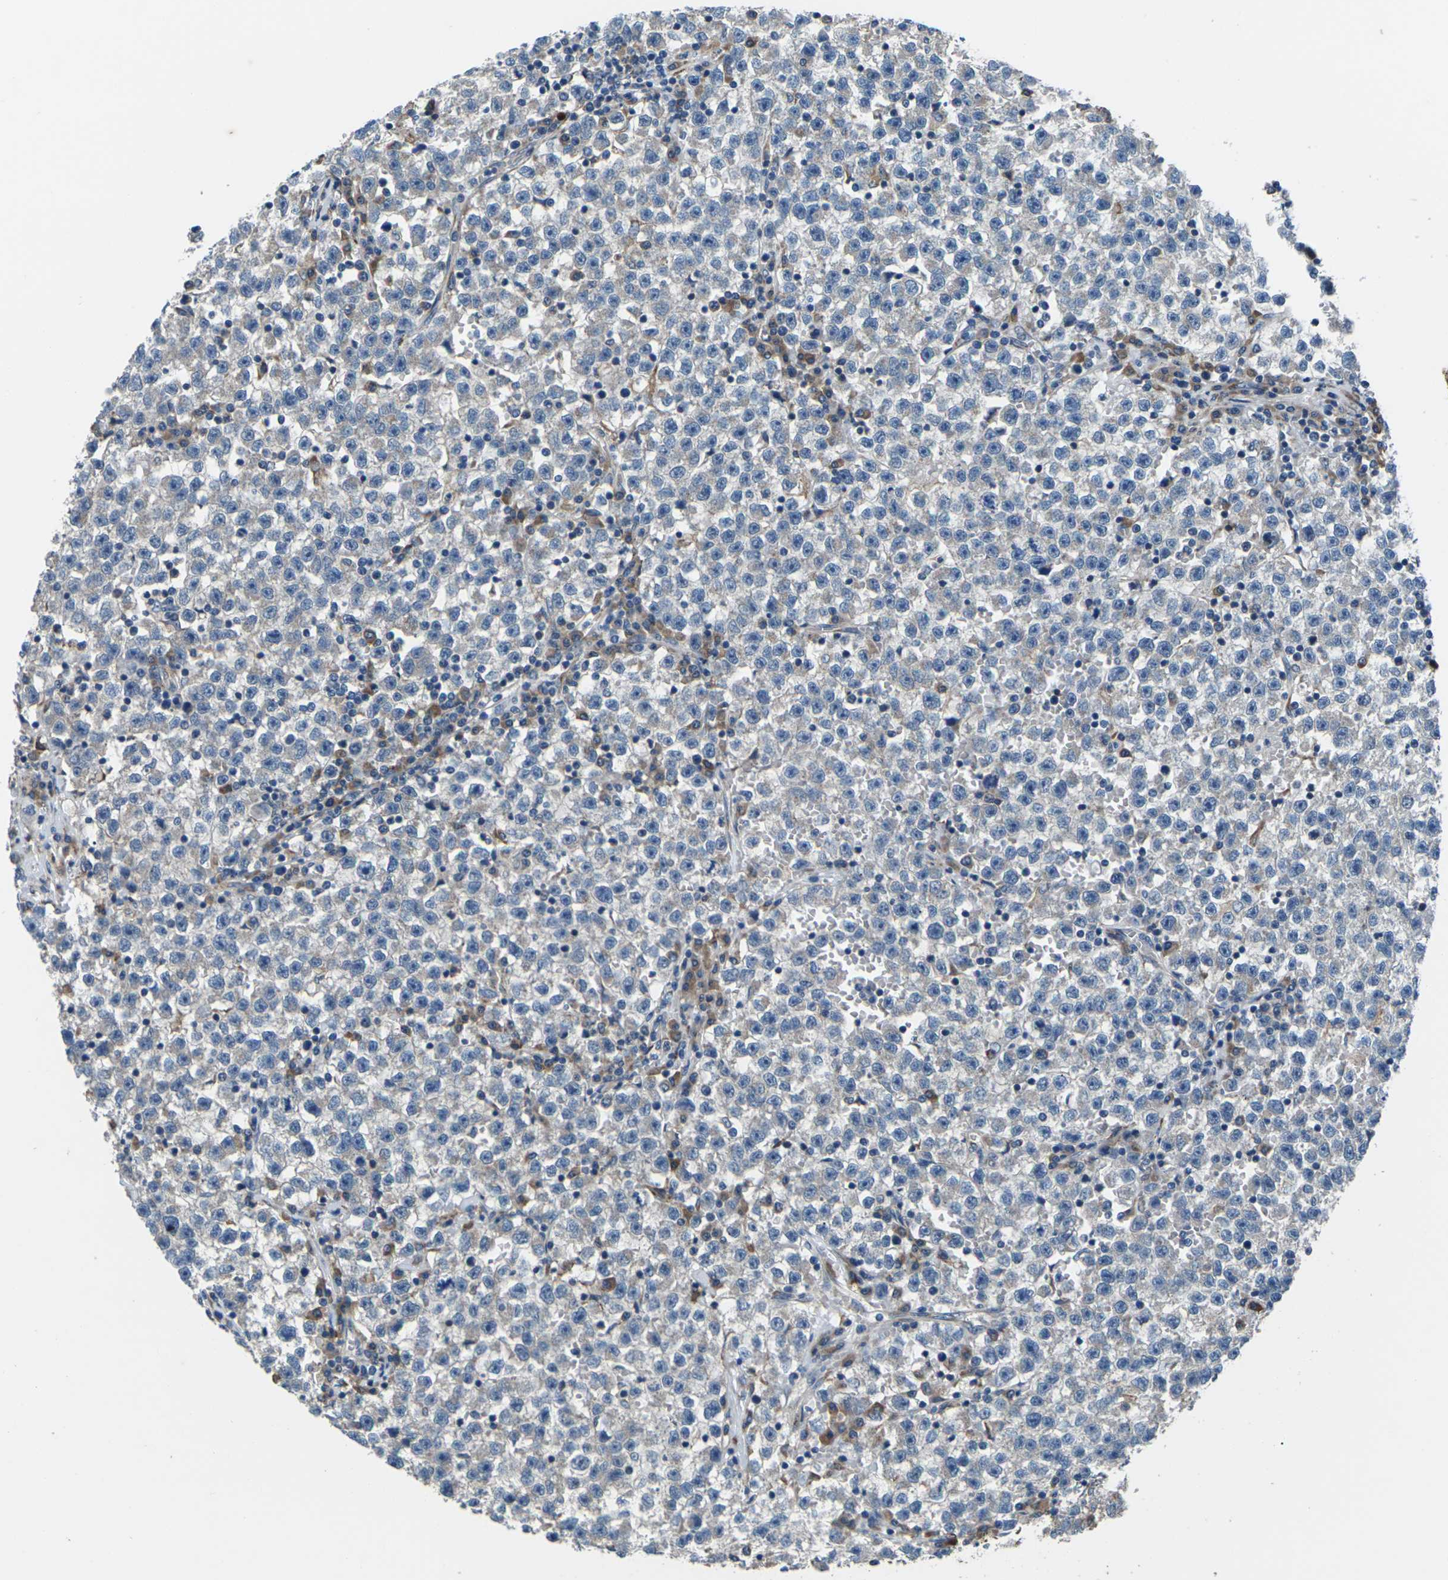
{"staining": {"intensity": "weak", "quantity": "<25%", "location": "cytoplasmic/membranous"}, "tissue": "testis cancer", "cell_type": "Tumor cells", "image_type": "cancer", "snomed": [{"axis": "morphology", "description": "Seminoma, NOS"}, {"axis": "topography", "description": "Testis"}], "caption": "A photomicrograph of human testis cancer is negative for staining in tumor cells.", "gene": "GABRP", "patient": {"sex": "male", "age": 22}}